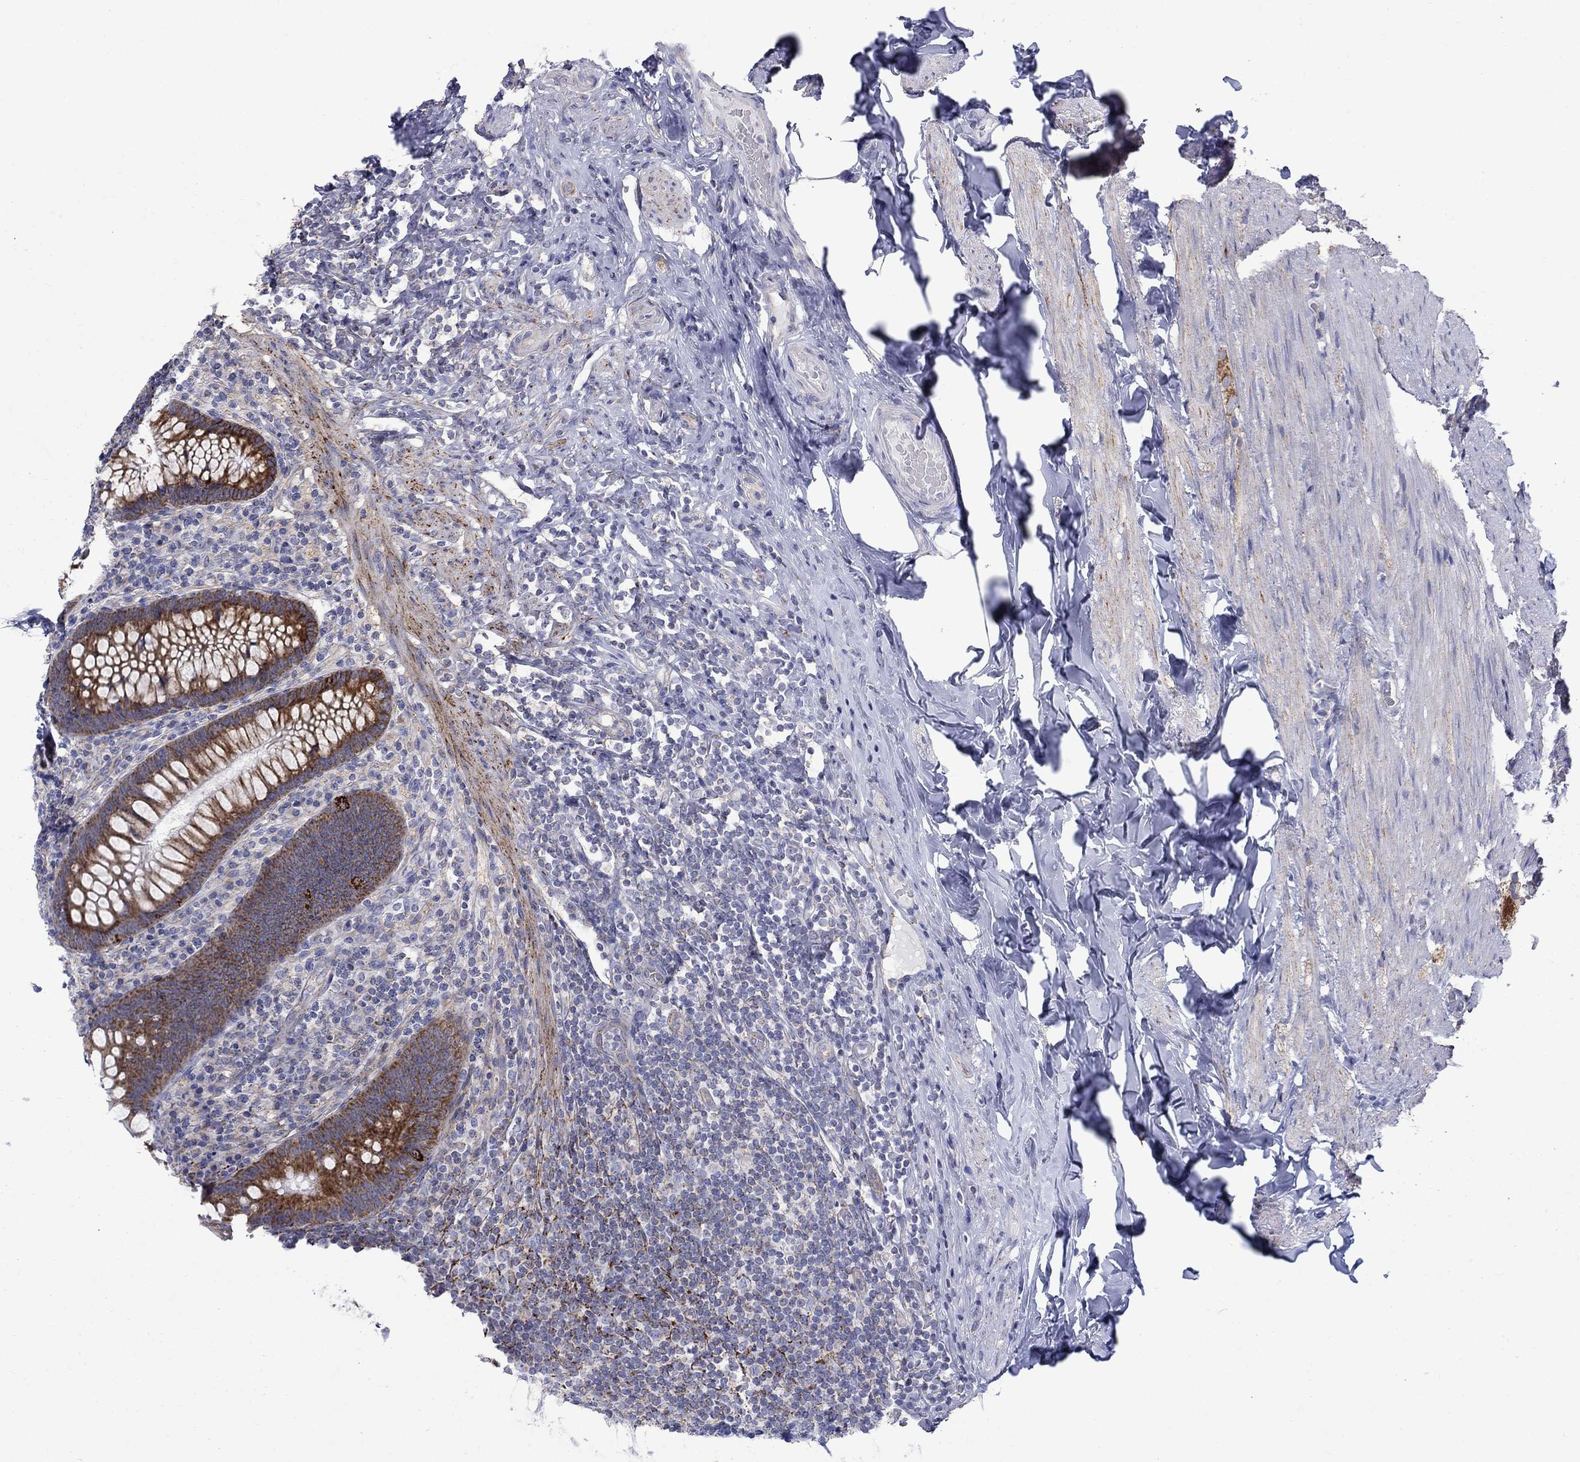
{"staining": {"intensity": "strong", "quantity": "25%-75%", "location": "cytoplasmic/membranous"}, "tissue": "appendix", "cell_type": "Glandular cells", "image_type": "normal", "snomed": [{"axis": "morphology", "description": "Normal tissue, NOS"}, {"axis": "topography", "description": "Appendix"}], "caption": "This is a histology image of immunohistochemistry staining of benign appendix, which shows strong positivity in the cytoplasmic/membranous of glandular cells.", "gene": "CISD1", "patient": {"sex": "male", "age": 47}}